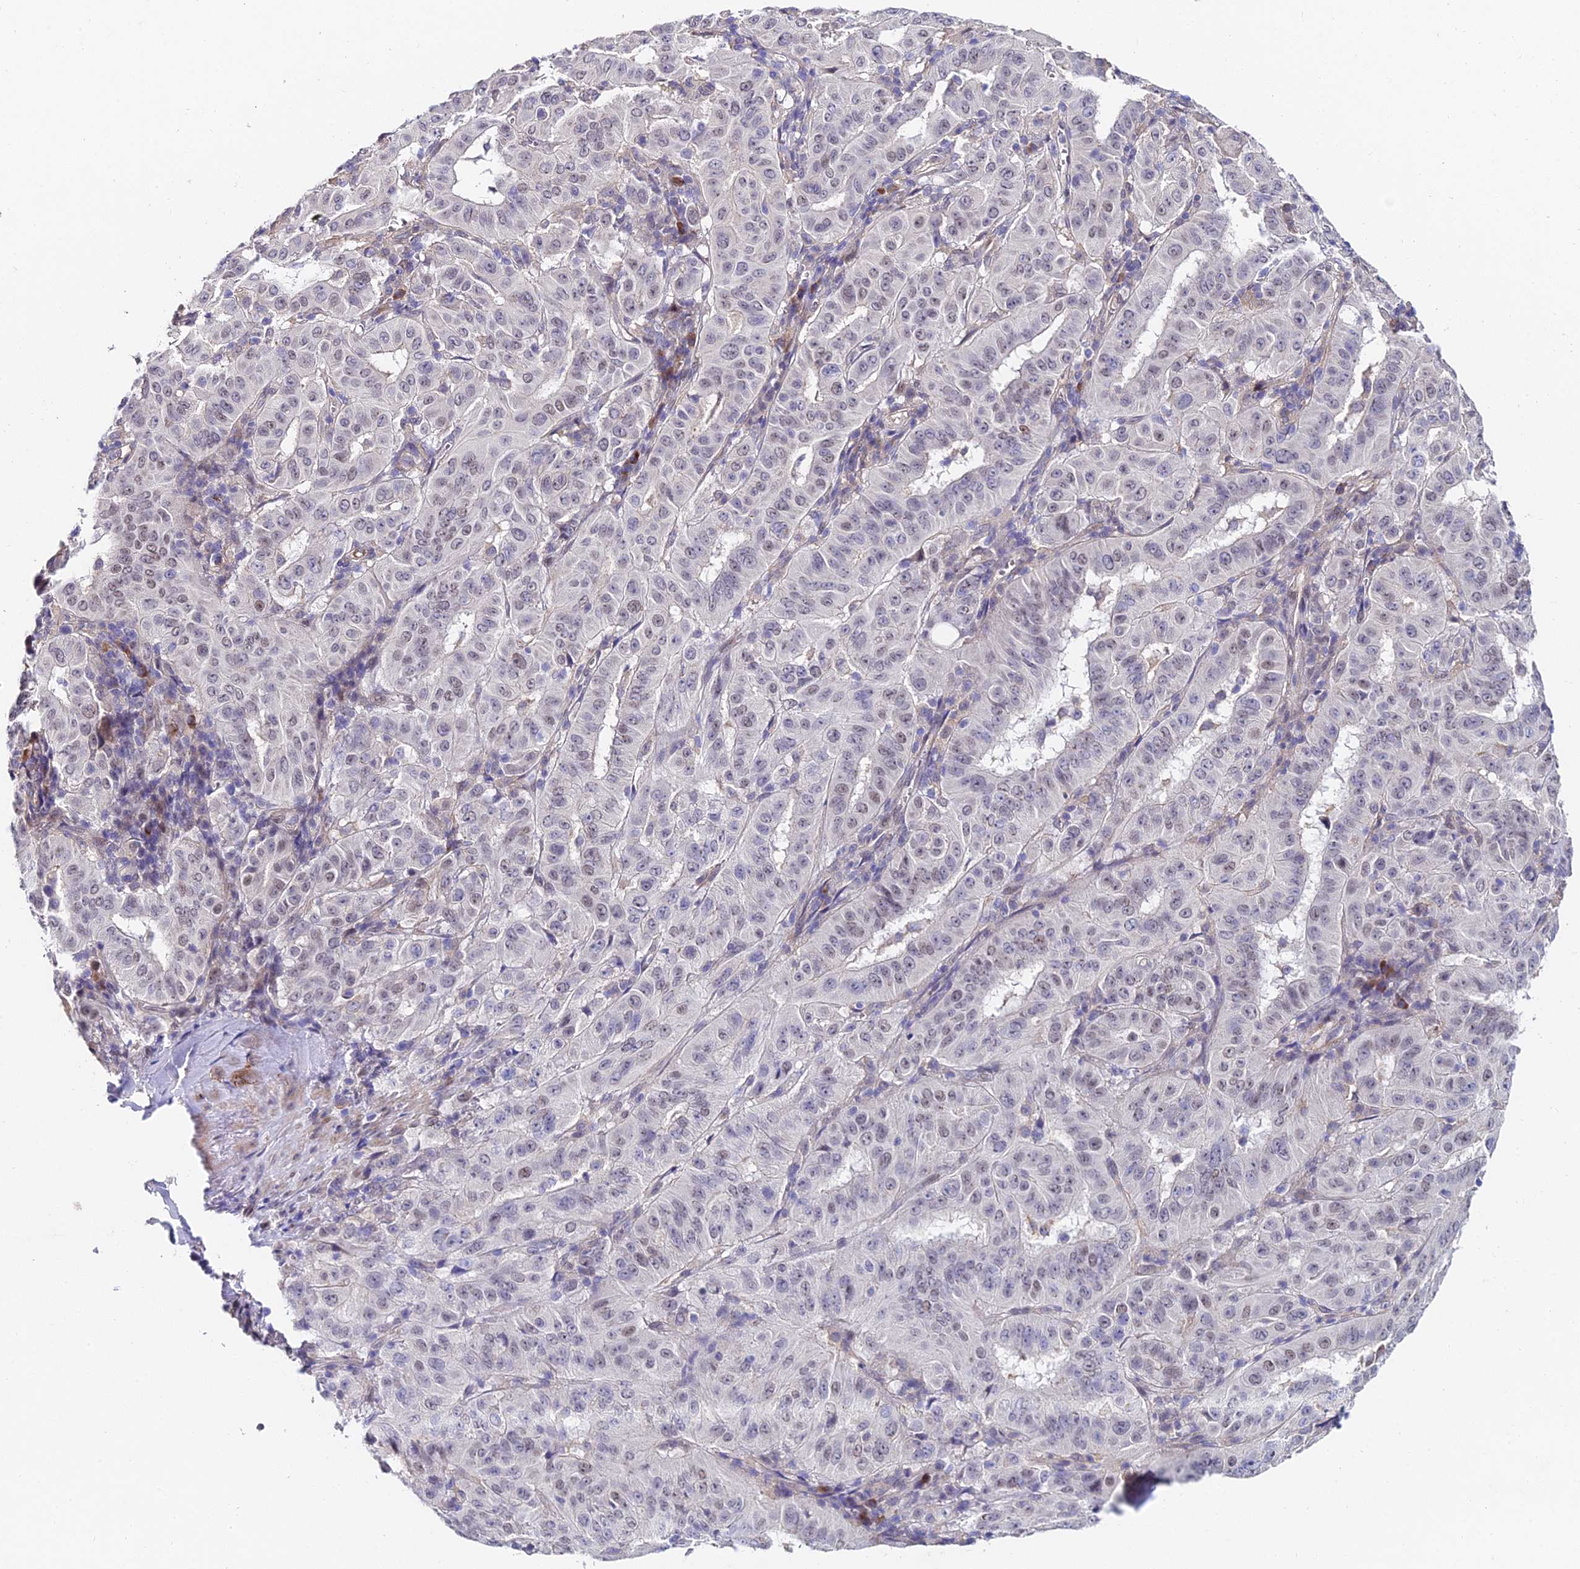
{"staining": {"intensity": "weak", "quantity": "<25%", "location": "nuclear"}, "tissue": "pancreatic cancer", "cell_type": "Tumor cells", "image_type": "cancer", "snomed": [{"axis": "morphology", "description": "Adenocarcinoma, NOS"}, {"axis": "topography", "description": "Pancreas"}], "caption": "Tumor cells show no significant positivity in adenocarcinoma (pancreatic).", "gene": "TRIM24", "patient": {"sex": "male", "age": 63}}